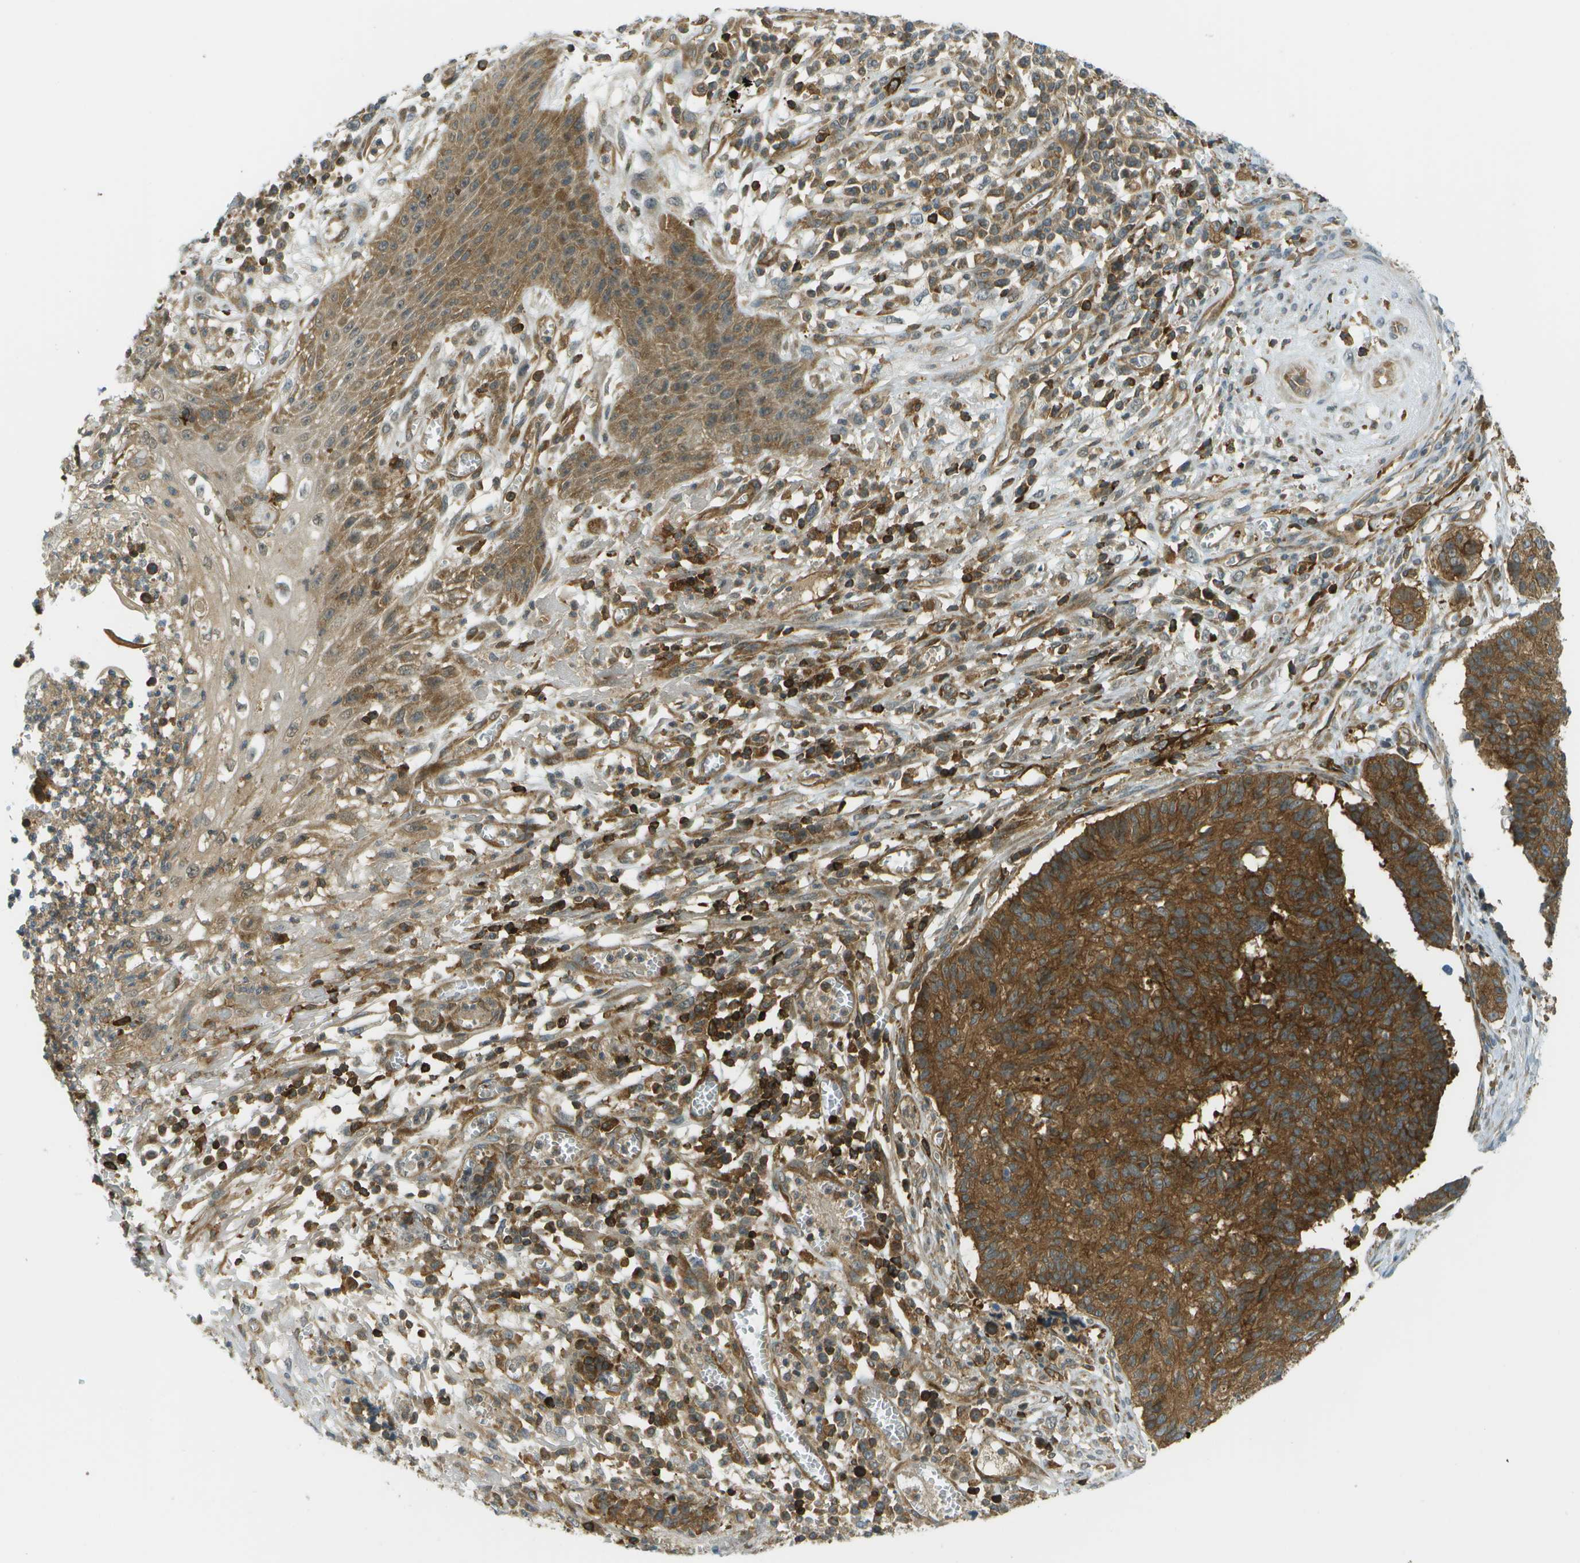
{"staining": {"intensity": "moderate", "quantity": ">75%", "location": "cytoplasmic/membranous"}, "tissue": "cervical cancer", "cell_type": "Tumor cells", "image_type": "cancer", "snomed": [{"axis": "morphology", "description": "Squamous cell carcinoma, NOS"}, {"axis": "topography", "description": "Cervix"}], "caption": "Protein expression analysis of human cervical cancer (squamous cell carcinoma) reveals moderate cytoplasmic/membranous positivity in approximately >75% of tumor cells.", "gene": "TMTC1", "patient": {"sex": "female", "age": 35}}